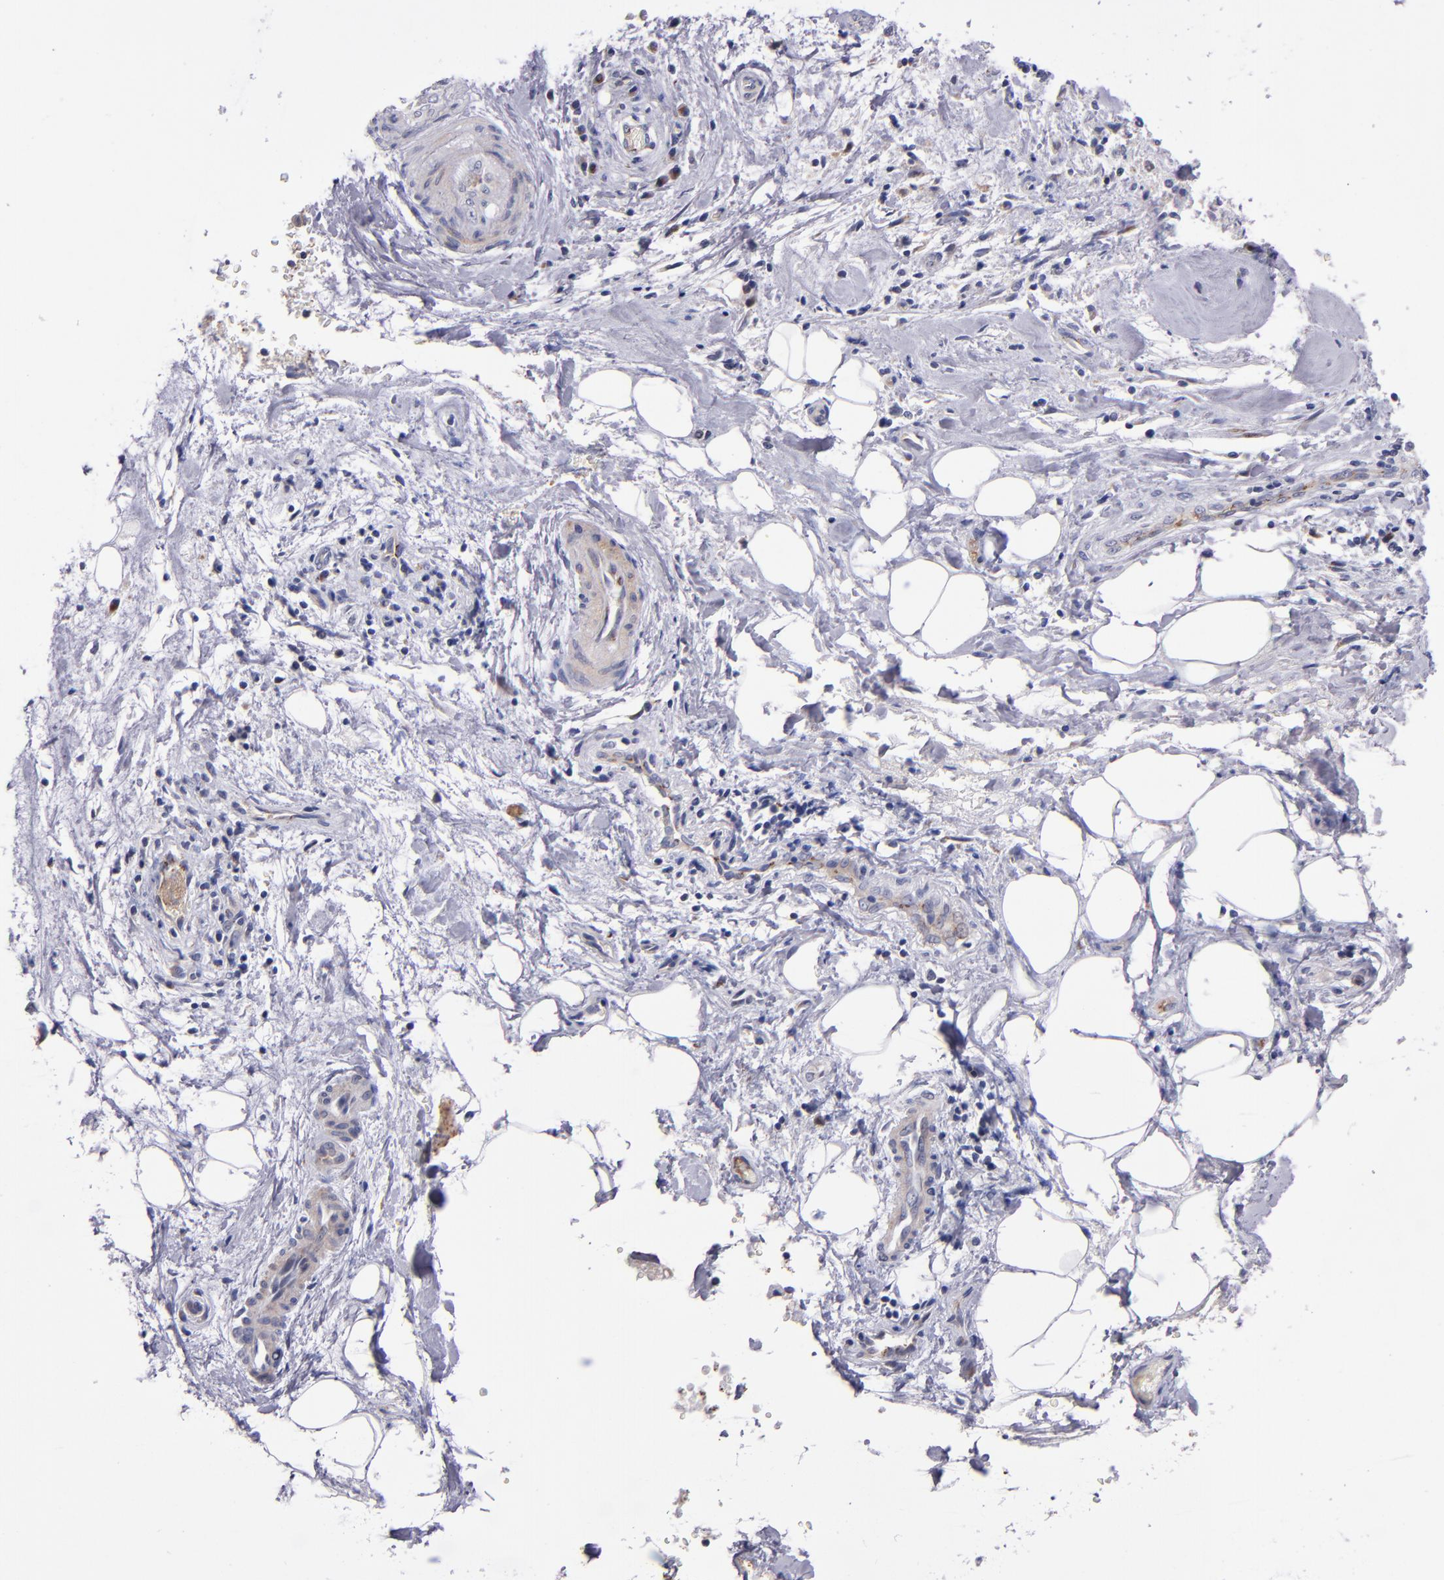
{"staining": {"intensity": "moderate", "quantity": "25%-75%", "location": "cytoplasmic/membranous"}, "tissue": "liver cancer", "cell_type": "Tumor cells", "image_type": "cancer", "snomed": [{"axis": "morphology", "description": "Cholangiocarcinoma"}, {"axis": "topography", "description": "Liver"}], "caption": "DAB immunohistochemical staining of liver cancer (cholangiocarcinoma) demonstrates moderate cytoplasmic/membranous protein positivity in about 25%-75% of tumor cells. (Stains: DAB in brown, nuclei in blue, Microscopy: brightfield microscopy at high magnification).", "gene": "RAB41", "patient": {"sex": "male", "age": 58}}